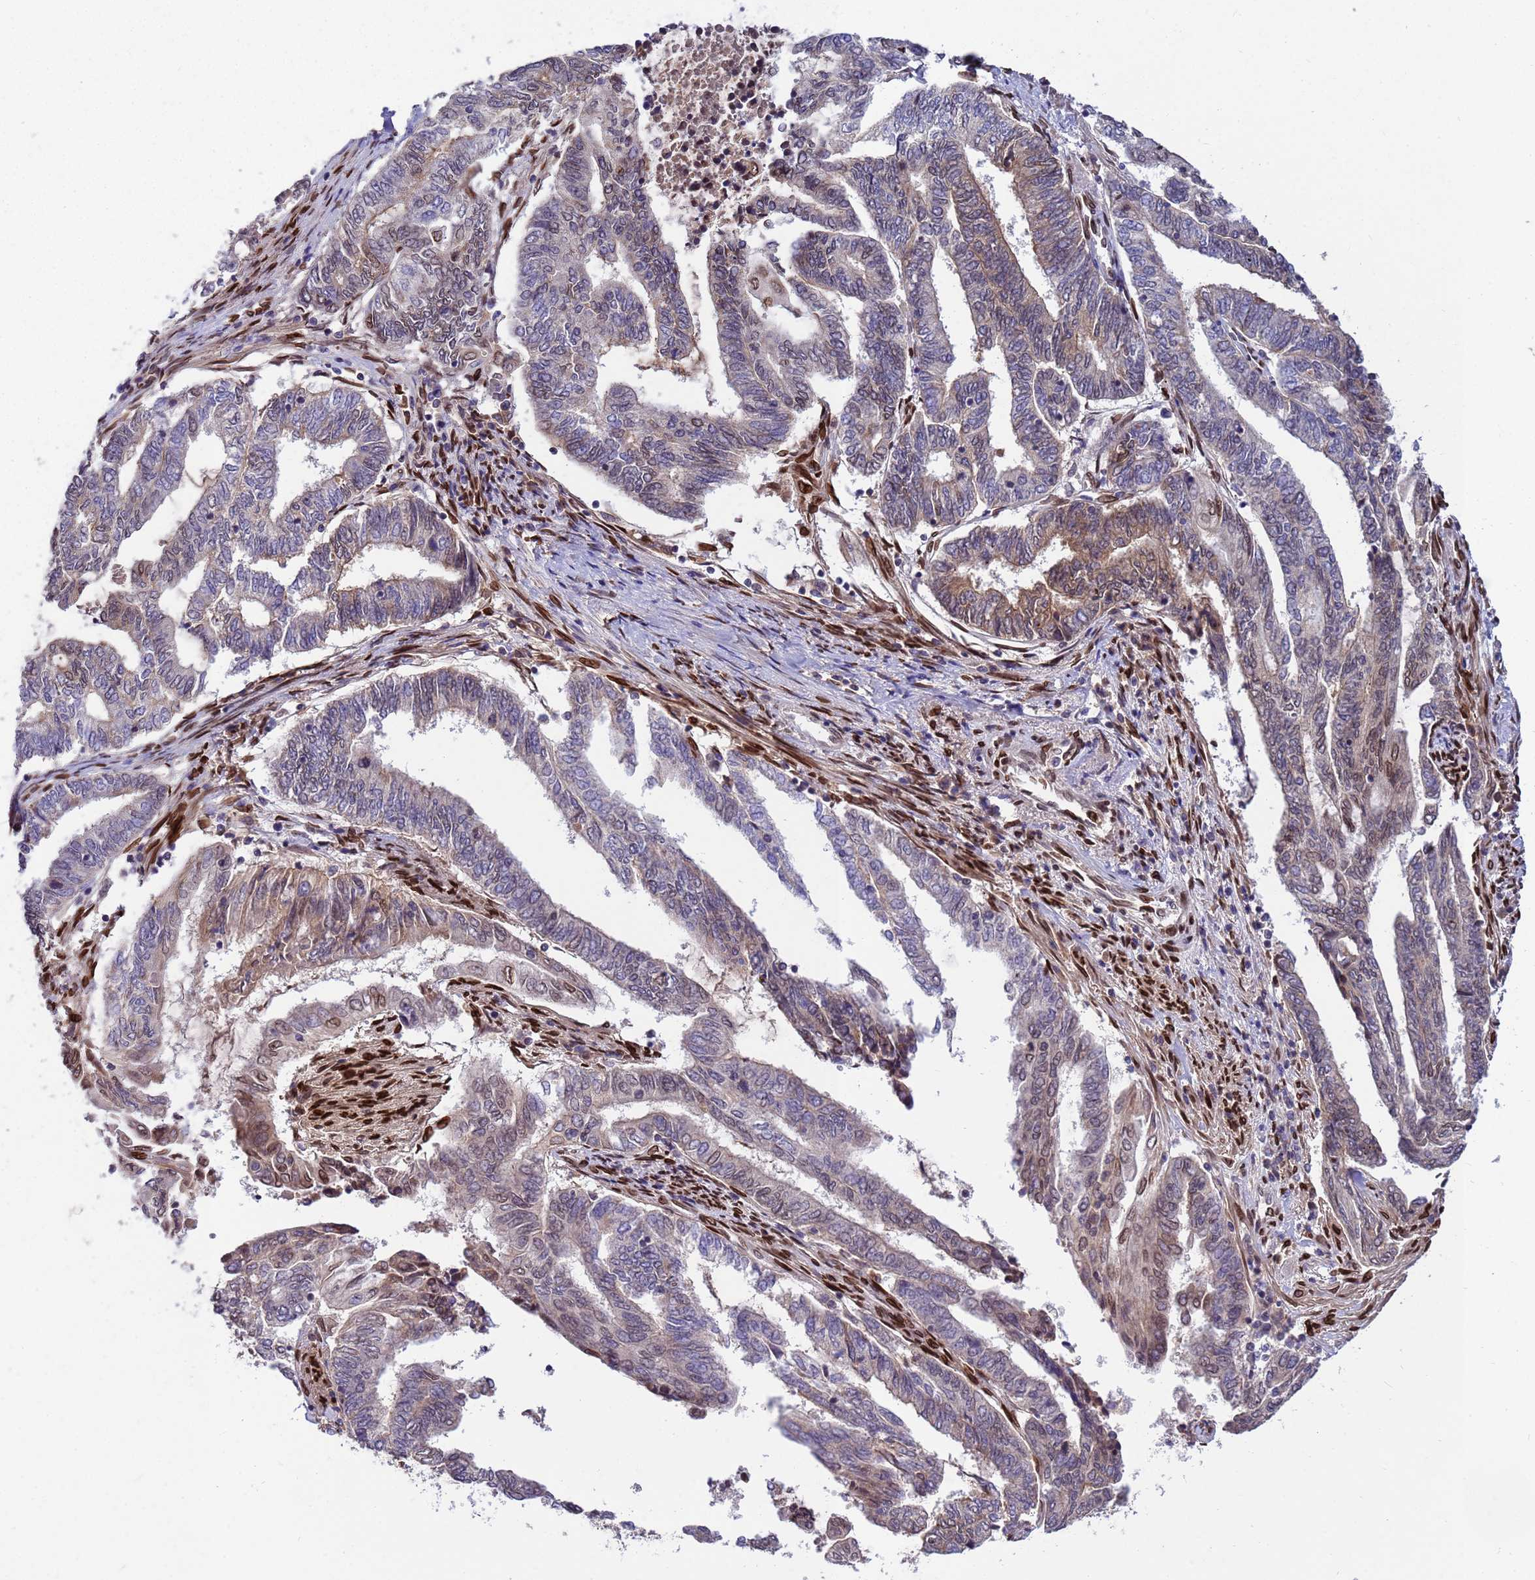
{"staining": {"intensity": "moderate", "quantity": "<25%", "location": "cytoplasmic/membranous,nuclear"}, "tissue": "endometrial cancer", "cell_type": "Tumor cells", "image_type": "cancer", "snomed": [{"axis": "morphology", "description": "Adenocarcinoma, NOS"}, {"axis": "topography", "description": "Uterus"}, {"axis": "topography", "description": "Endometrium"}], "caption": "A brown stain highlights moderate cytoplasmic/membranous and nuclear staining of a protein in endometrial cancer tumor cells. Using DAB (brown) and hematoxylin (blue) stains, captured at high magnification using brightfield microscopy.", "gene": "GPR135", "patient": {"sex": "female", "age": 70}}